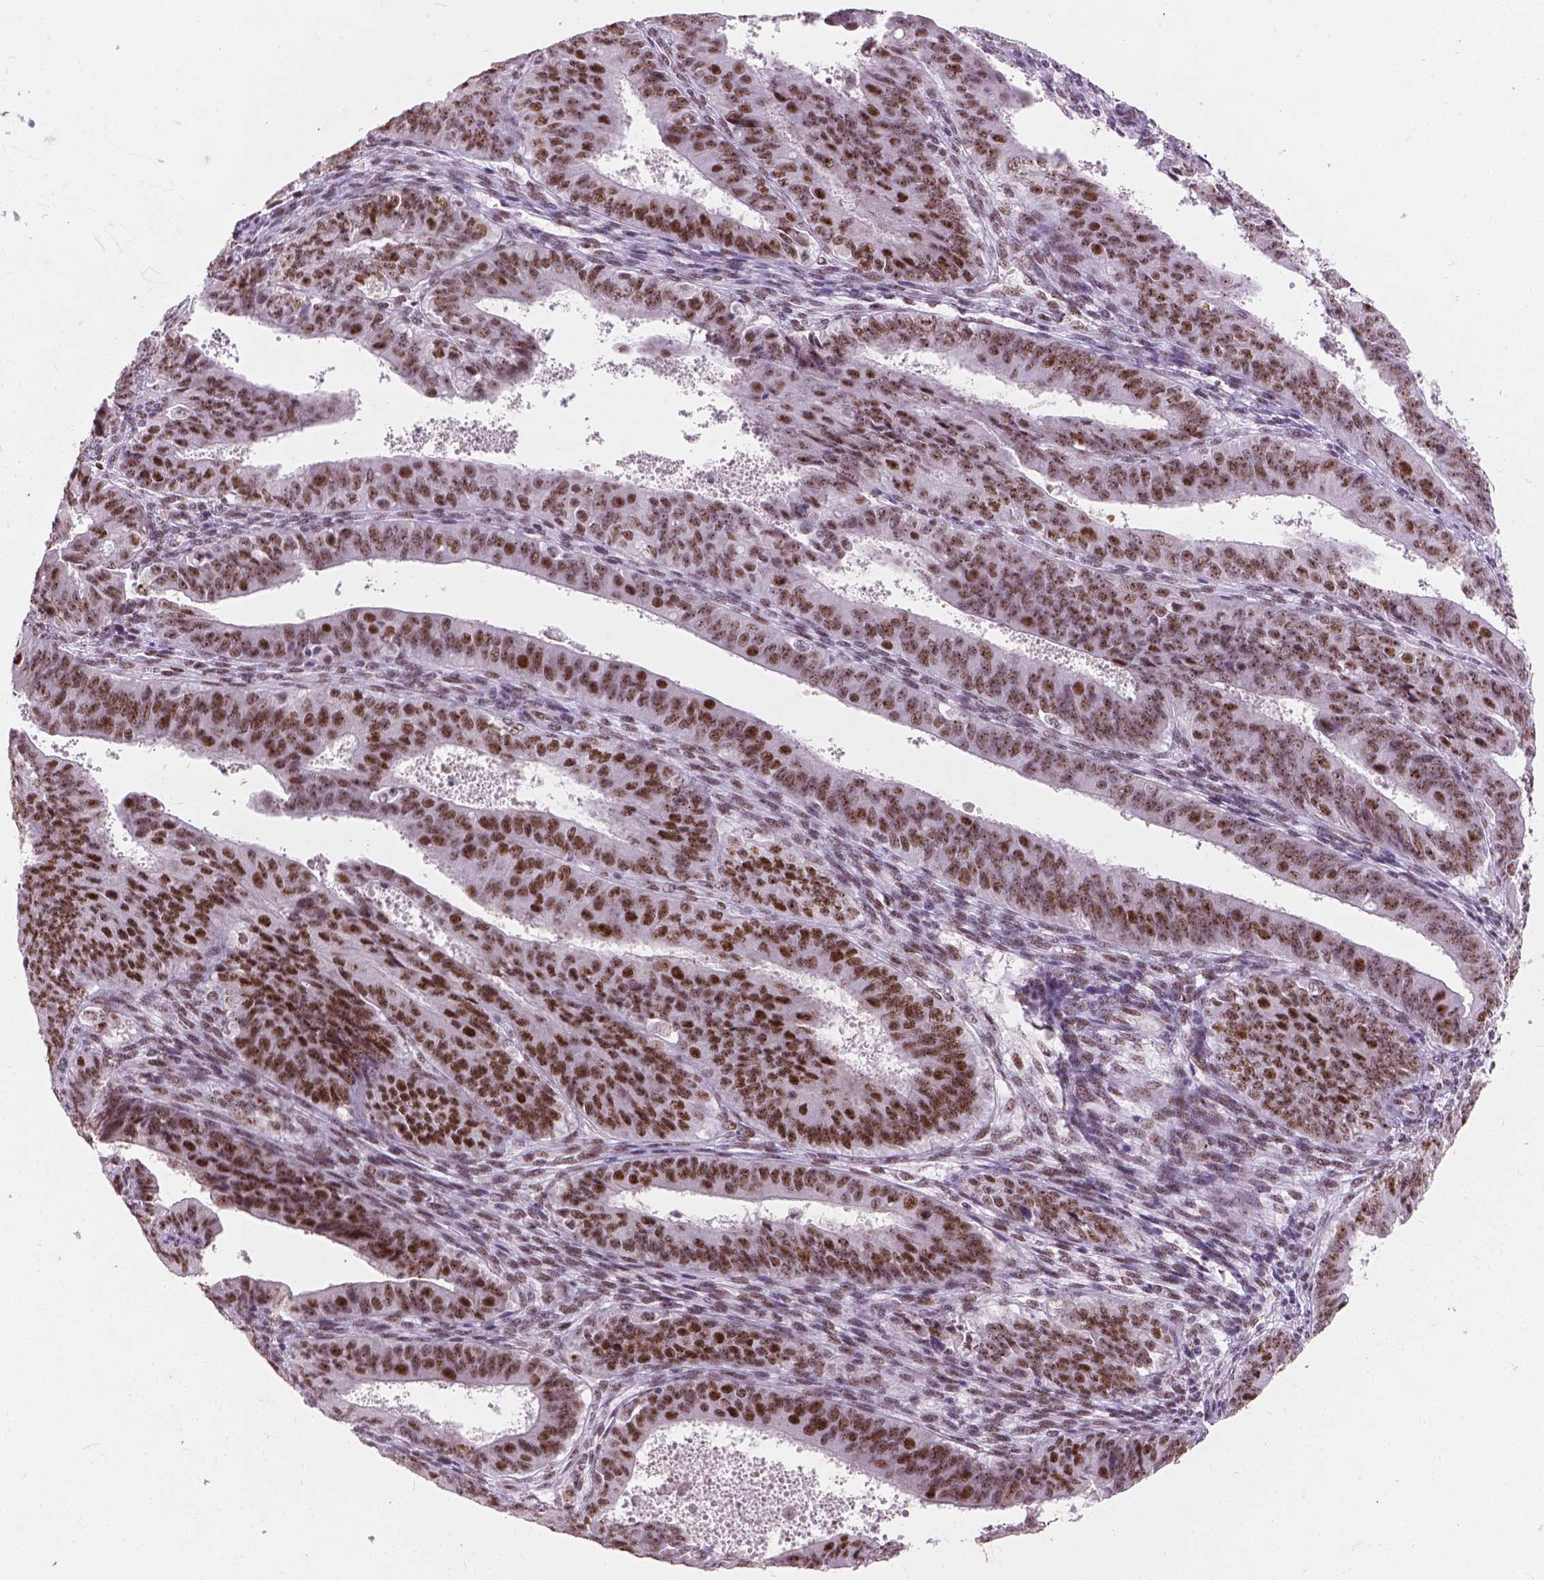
{"staining": {"intensity": "moderate", "quantity": ">75%", "location": "nuclear"}, "tissue": "ovarian cancer", "cell_type": "Tumor cells", "image_type": "cancer", "snomed": [{"axis": "morphology", "description": "Carcinoma, endometroid"}, {"axis": "topography", "description": "Ovary"}], "caption": "IHC histopathology image of human endometroid carcinoma (ovarian) stained for a protein (brown), which displays medium levels of moderate nuclear positivity in approximately >75% of tumor cells.", "gene": "COIL", "patient": {"sex": "female", "age": 42}}